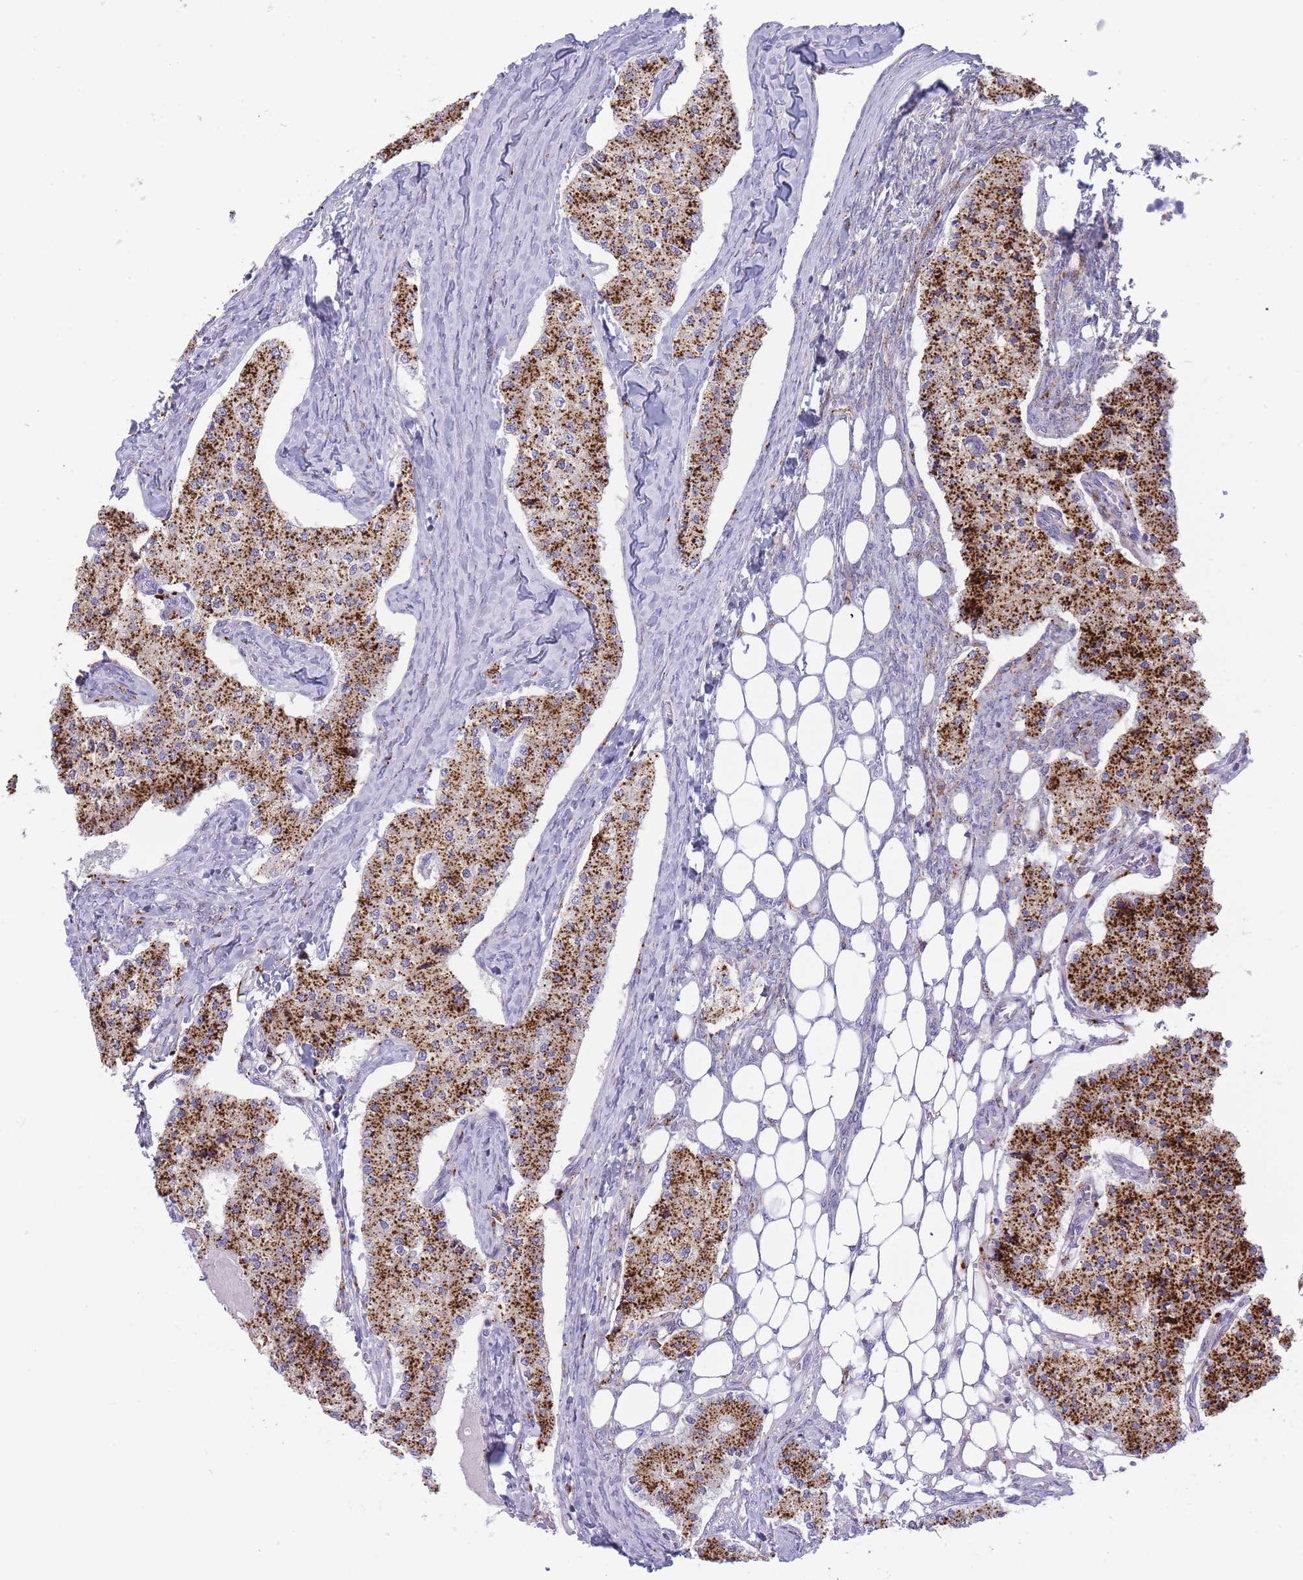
{"staining": {"intensity": "strong", "quantity": ">75%", "location": "cytoplasmic/membranous"}, "tissue": "carcinoid", "cell_type": "Tumor cells", "image_type": "cancer", "snomed": [{"axis": "morphology", "description": "Carcinoid, malignant, NOS"}, {"axis": "topography", "description": "Colon"}], "caption": "IHC of human carcinoid reveals high levels of strong cytoplasmic/membranous staining in approximately >75% of tumor cells.", "gene": "GAA", "patient": {"sex": "female", "age": 52}}